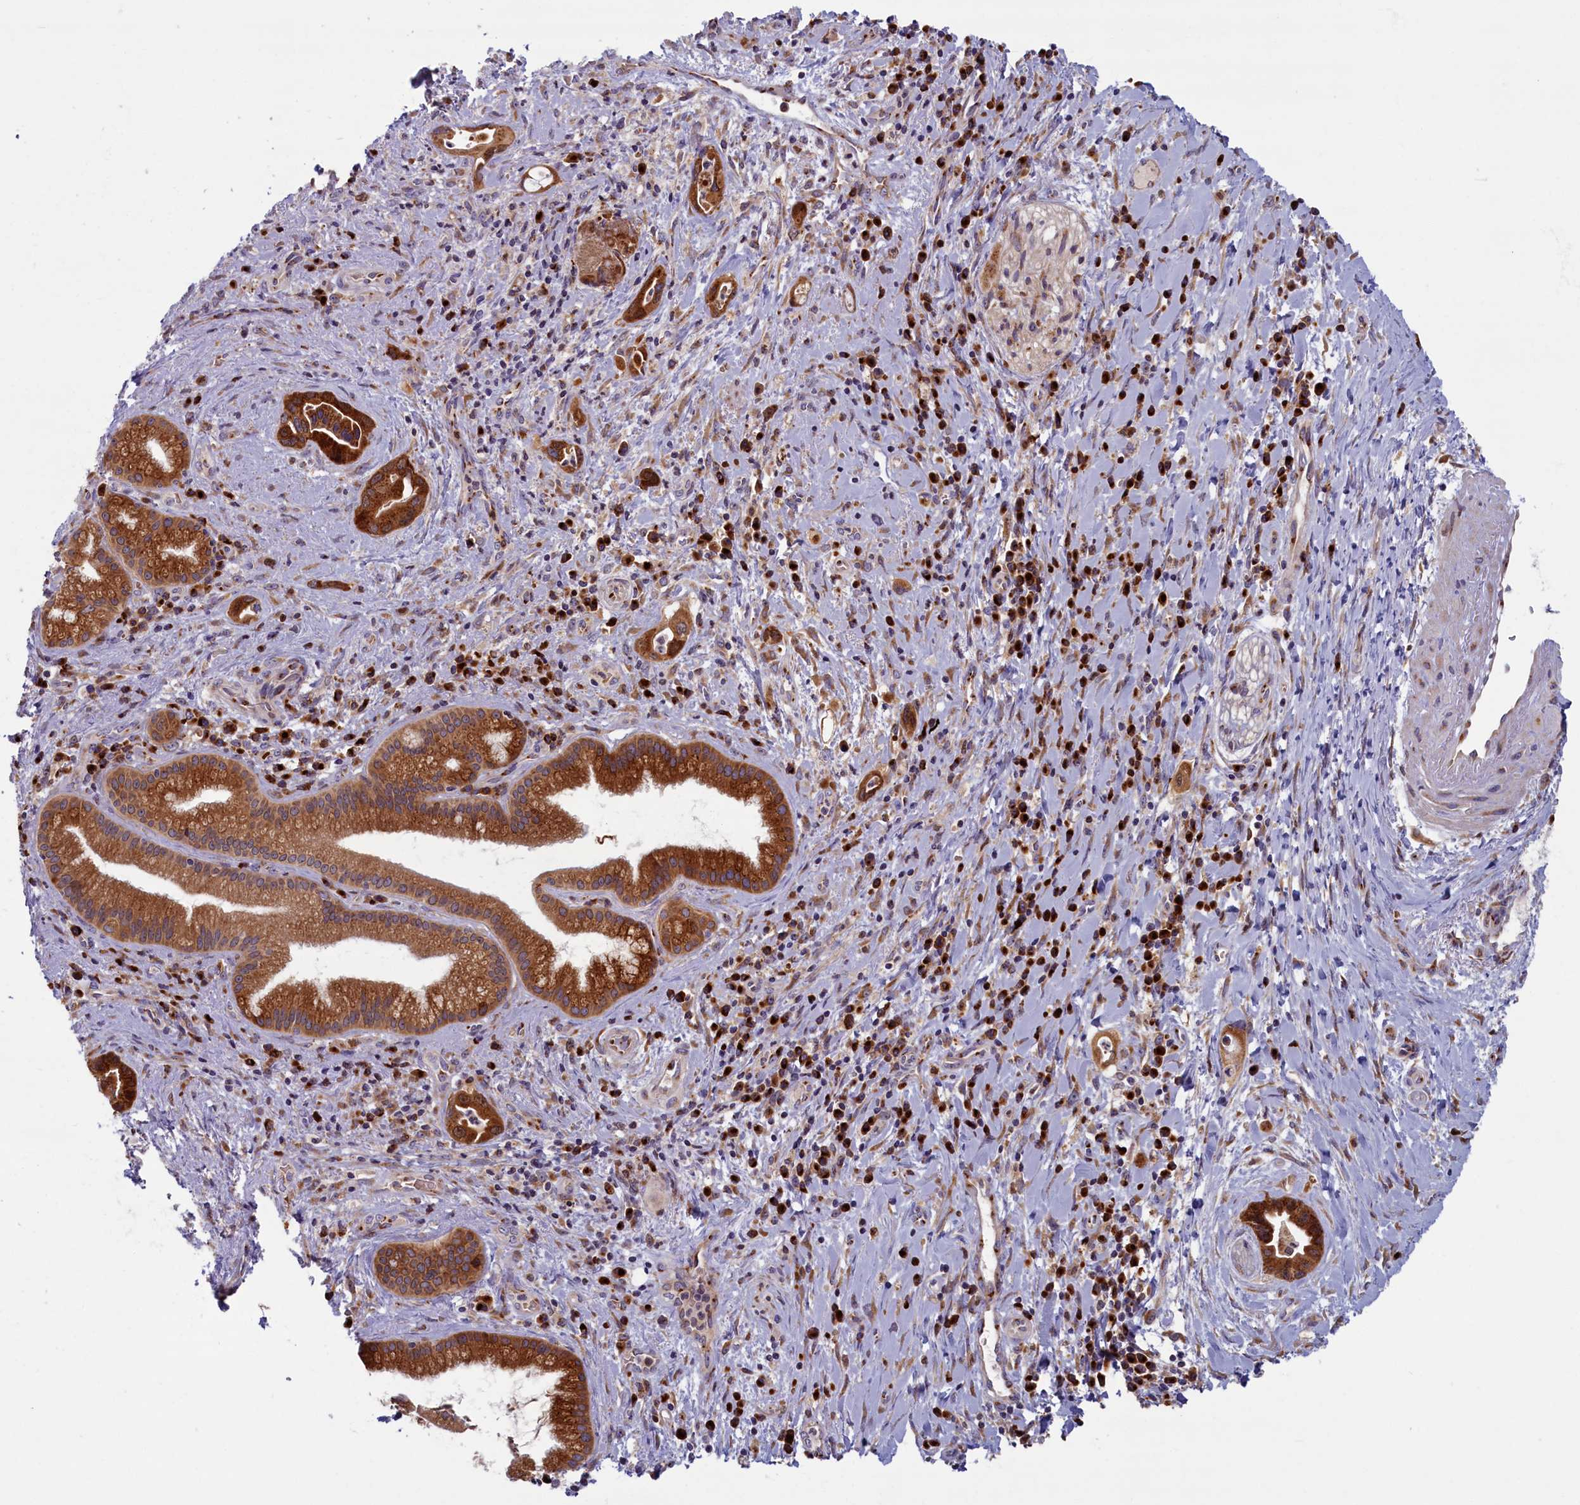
{"staining": {"intensity": "strong", "quantity": ">75%", "location": "cytoplasmic/membranous"}, "tissue": "pancreatic cancer", "cell_type": "Tumor cells", "image_type": "cancer", "snomed": [{"axis": "morphology", "description": "Adenocarcinoma, NOS"}, {"axis": "topography", "description": "Pancreas"}], "caption": "This micrograph reveals pancreatic cancer stained with IHC to label a protein in brown. The cytoplasmic/membranous of tumor cells show strong positivity for the protein. Nuclei are counter-stained blue.", "gene": "BLVRB", "patient": {"sex": "female", "age": 77}}